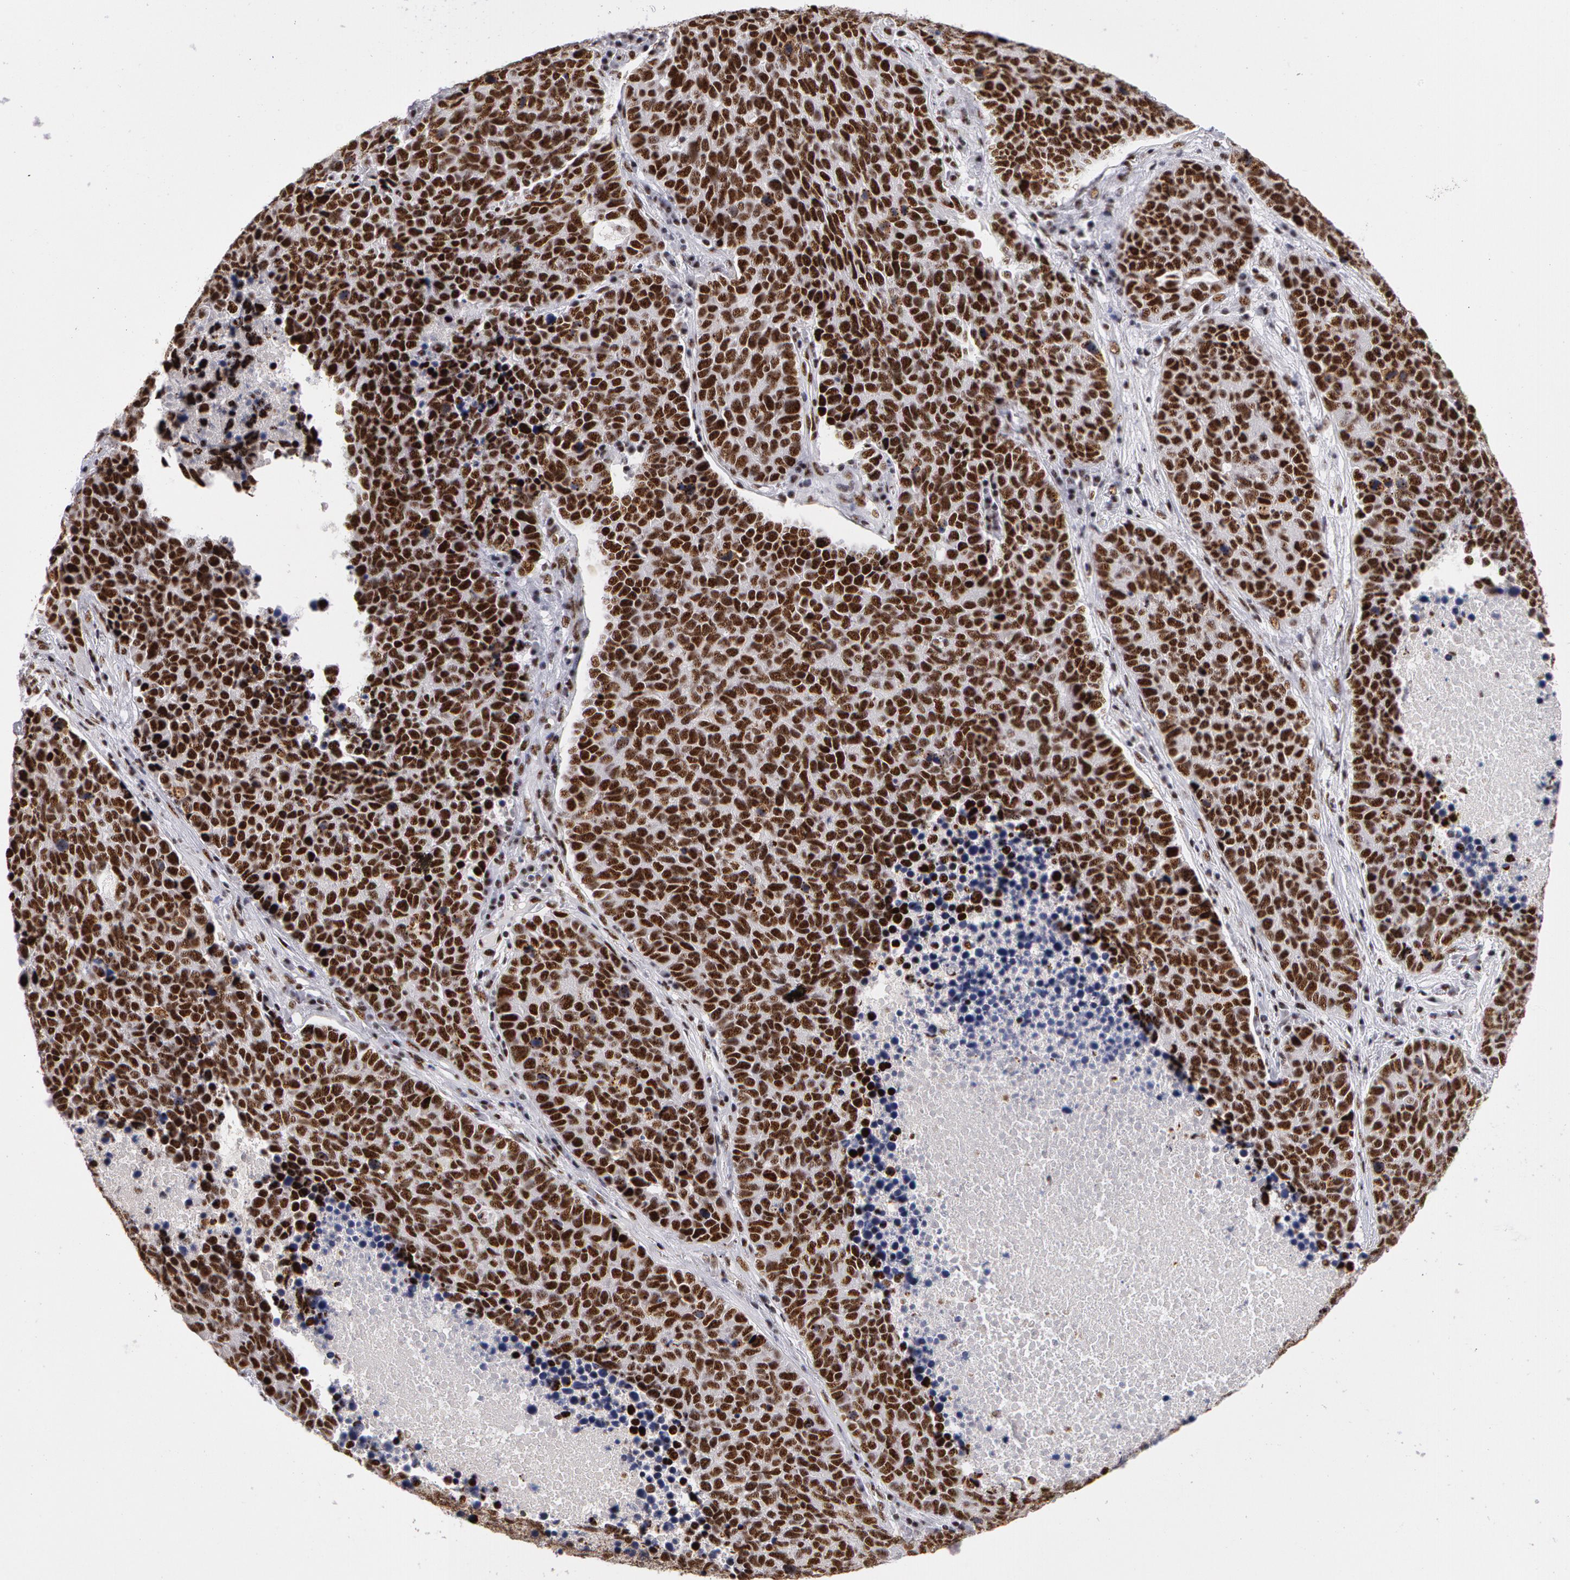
{"staining": {"intensity": "strong", "quantity": ">75%", "location": "nuclear"}, "tissue": "lung cancer", "cell_type": "Tumor cells", "image_type": "cancer", "snomed": [{"axis": "morphology", "description": "Neoplasm, malignant, NOS"}, {"axis": "topography", "description": "Lung"}], "caption": "Brown immunohistochemical staining in human lung cancer (neoplasm (malignant)) demonstrates strong nuclear positivity in about >75% of tumor cells.", "gene": "PNN", "patient": {"sex": "female", "age": 75}}